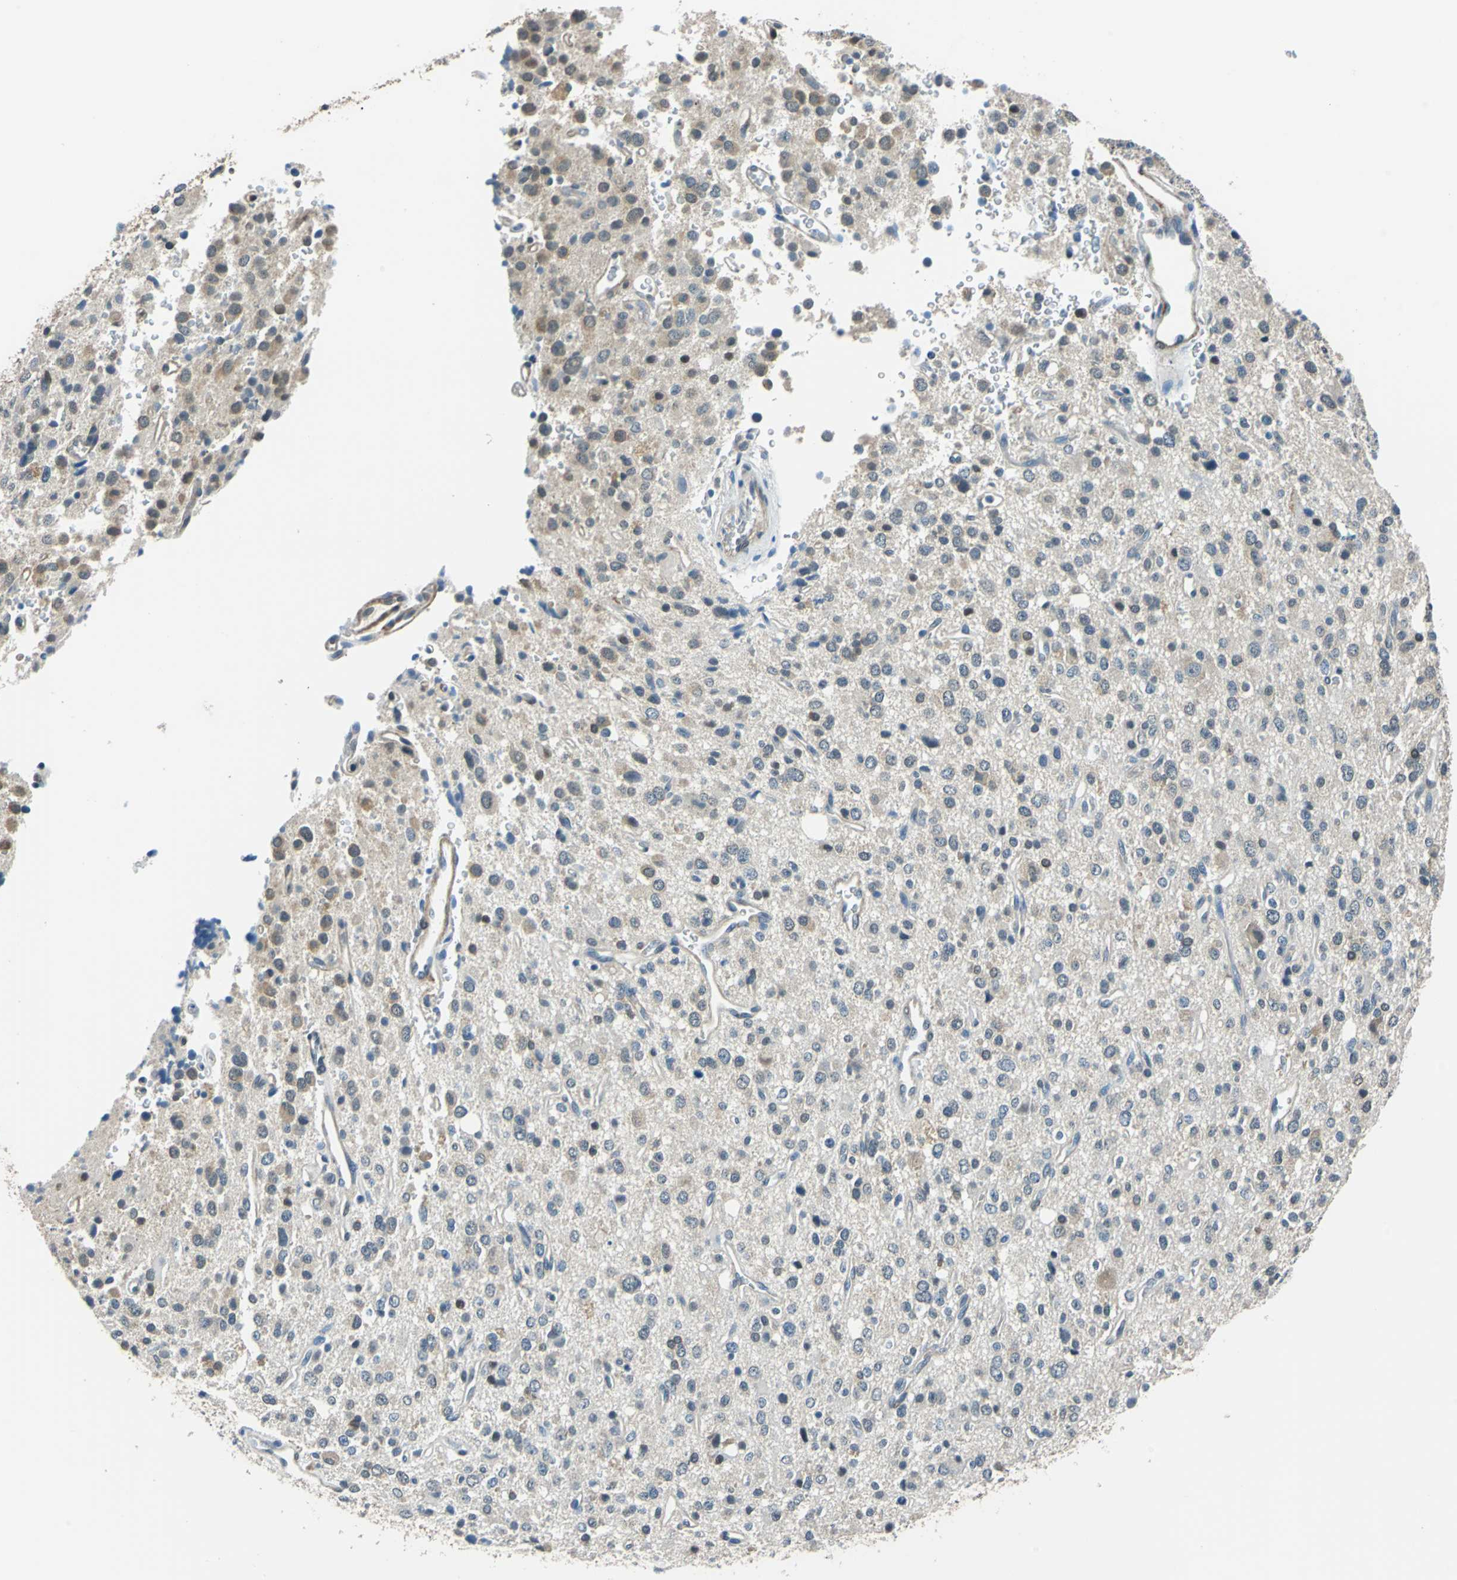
{"staining": {"intensity": "moderate", "quantity": "25%-75%", "location": "cytoplasmic/membranous"}, "tissue": "glioma", "cell_type": "Tumor cells", "image_type": "cancer", "snomed": [{"axis": "morphology", "description": "Glioma, malignant, High grade"}, {"axis": "topography", "description": "Brain"}], "caption": "Immunohistochemical staining of human malignant high-grade glioma shows medium levels of moderate cytoplasmic/membranous expression in about 25%-75% of tumor cells. The staining was performed using DAB (3,3'-diaminobenzidine), with brown indicating positive protein expression. Nuclei are stained blue with hematoxylin.", "gene": "FKBP4", "patient": {"sex": "male", "age": 47}}